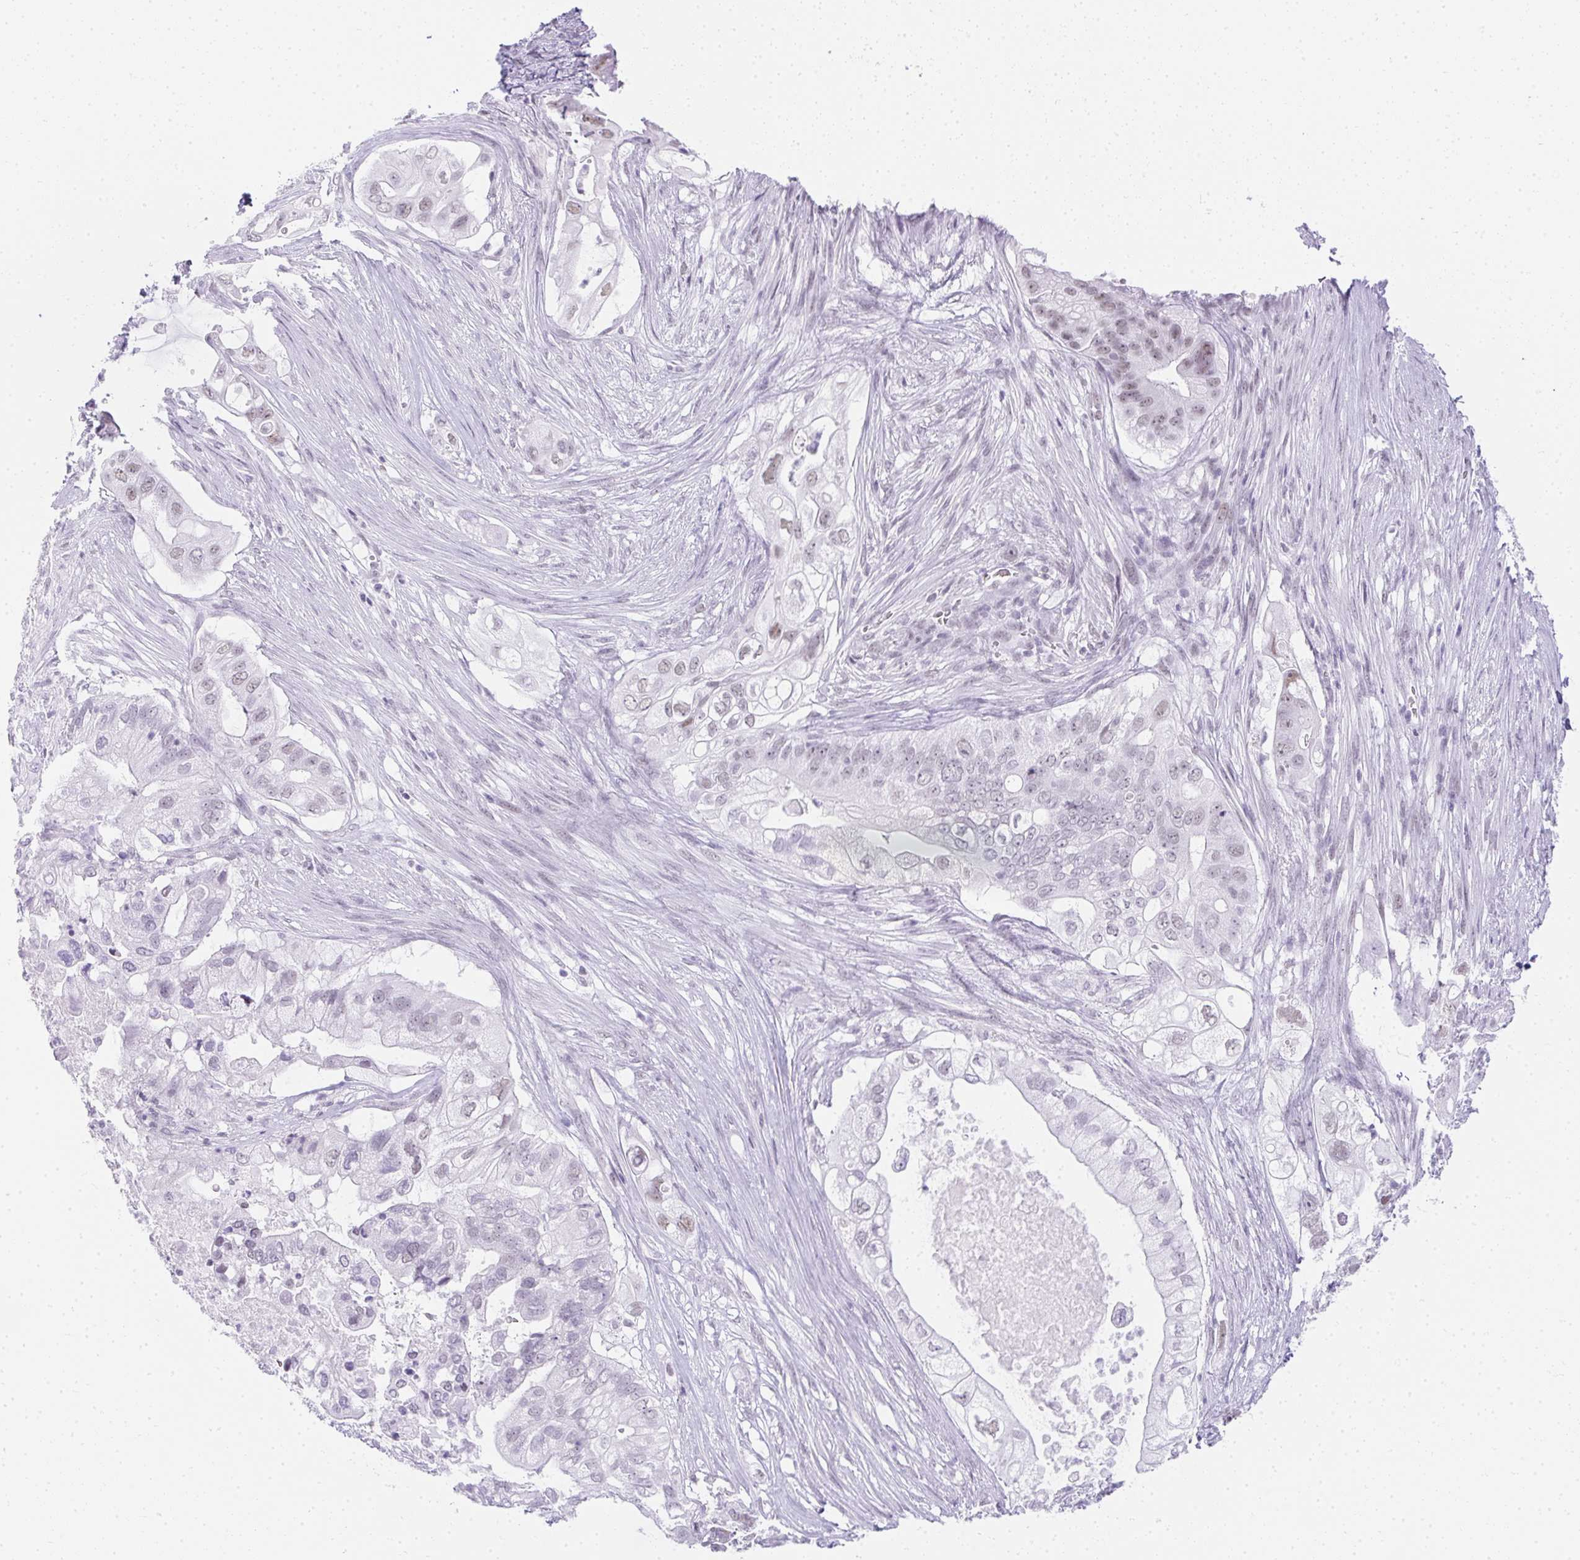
{"staining": {"intensity": "weak", "quantity": "<25%", "location": "nuclear"}, "tissue": "pancreatic cancer", "cell_type": "Tumor cells", "image_type": "cancer", "snomed": [{"axis": "morphology", "description": "Adenocarcinoma, NOS"}, {"axis": "topography", "description": "Pancreas"}], "caption": "Immunohistochemistry histopathology image of pancreatic cancer (adenocarcinoma) stained for a protein (brown), which reveals no staining in tumor cells.", "gene": "PLA2G1B", "patient": {"sex": "female", "age": 72}}